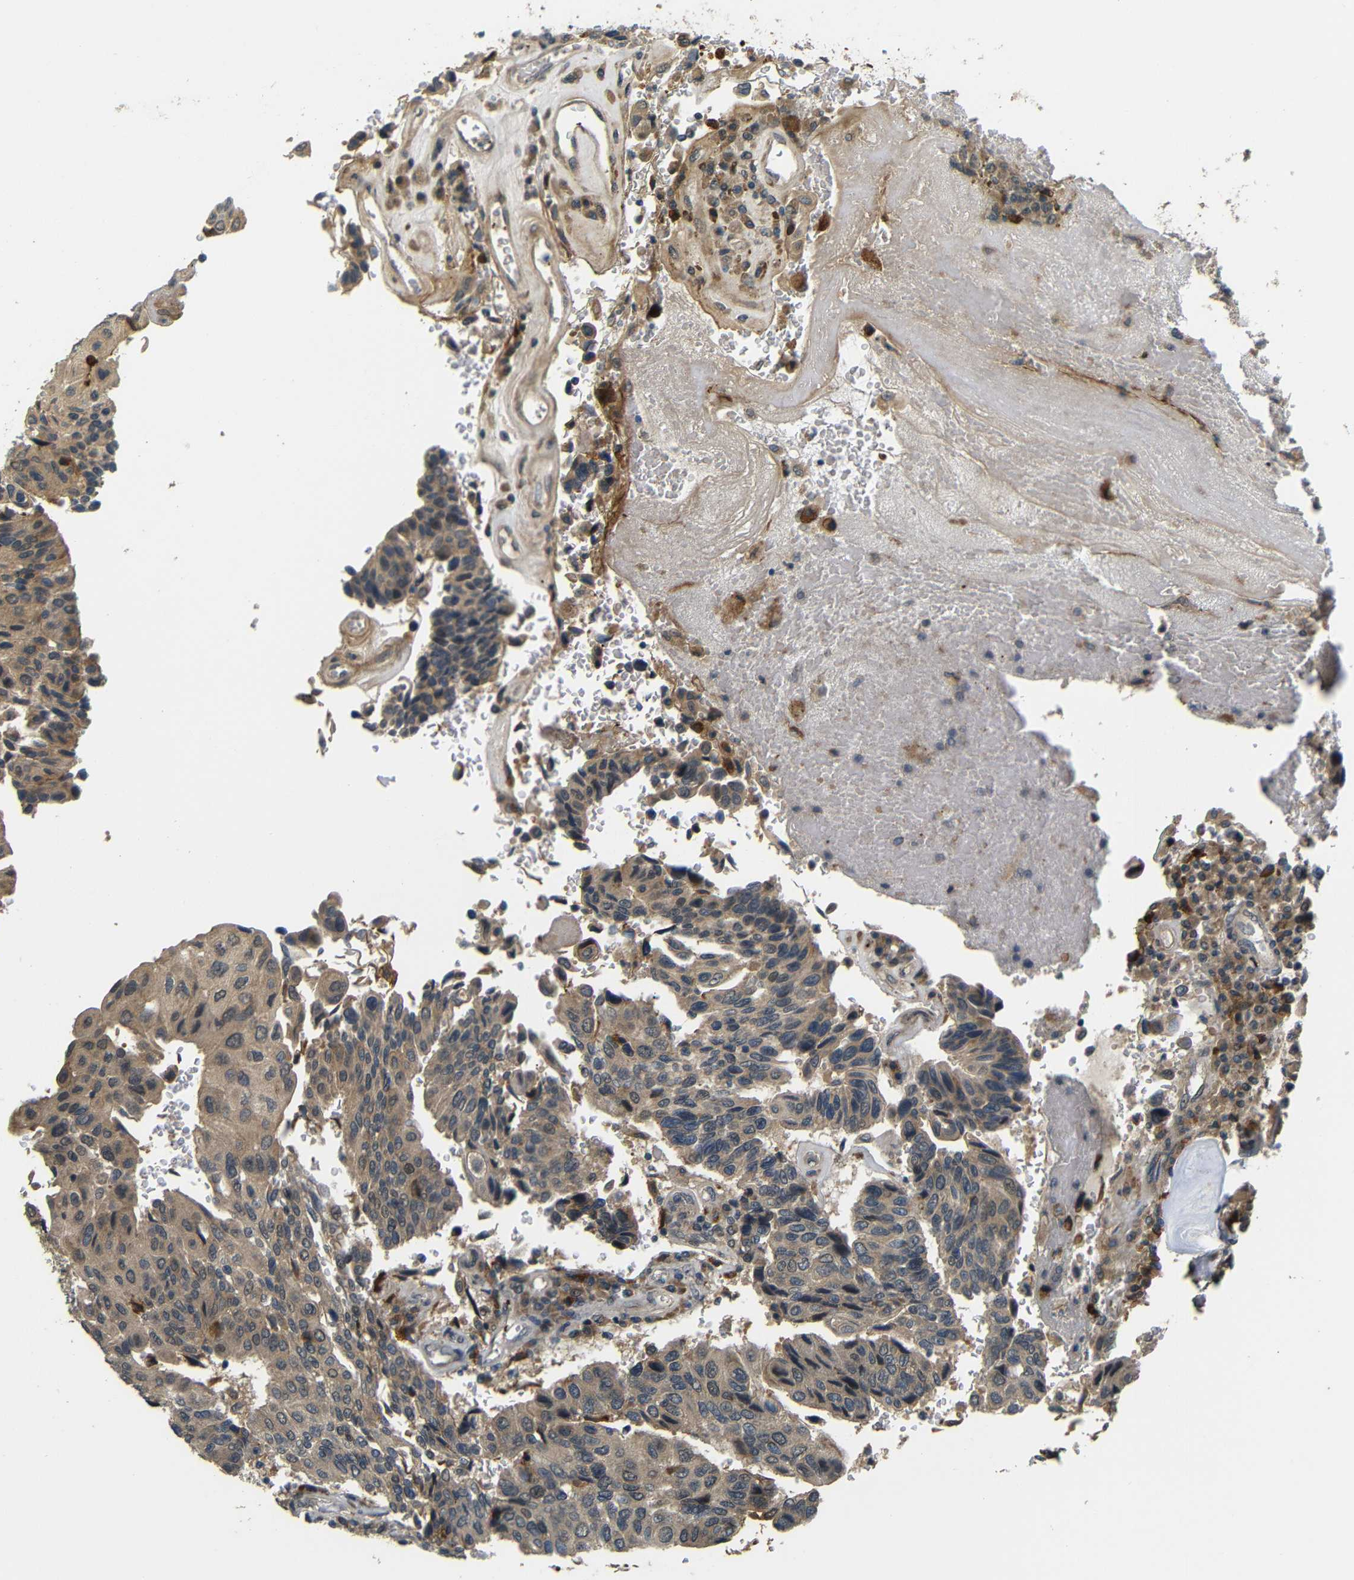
{"staining": {"intensity": "weak", "quantity": ">75%", "location": "cytoplasmic/membranous"}, "tissue": "urothelial cancer", "cell_type": "Tumor cells", "image_type": "cancer", "snomed": [{"axis": "morphology", "description": "Urothelial carcinoma, High grade"}, {"axis": "topography", "description": "Urinary bladder"}], "caption": "Immunohistochemical staining of urothelial cancer exhibits low levels of weak cytoplasmic/membranous protein staining in approximately >75% of tumor cells. The staining is performed using DAB brown chromogen to label protein expression. The nuclei are counter-stained blue using hematoxylin.", "gene": "EPHB2", "patient": {"sex": "male", "age": 66}}